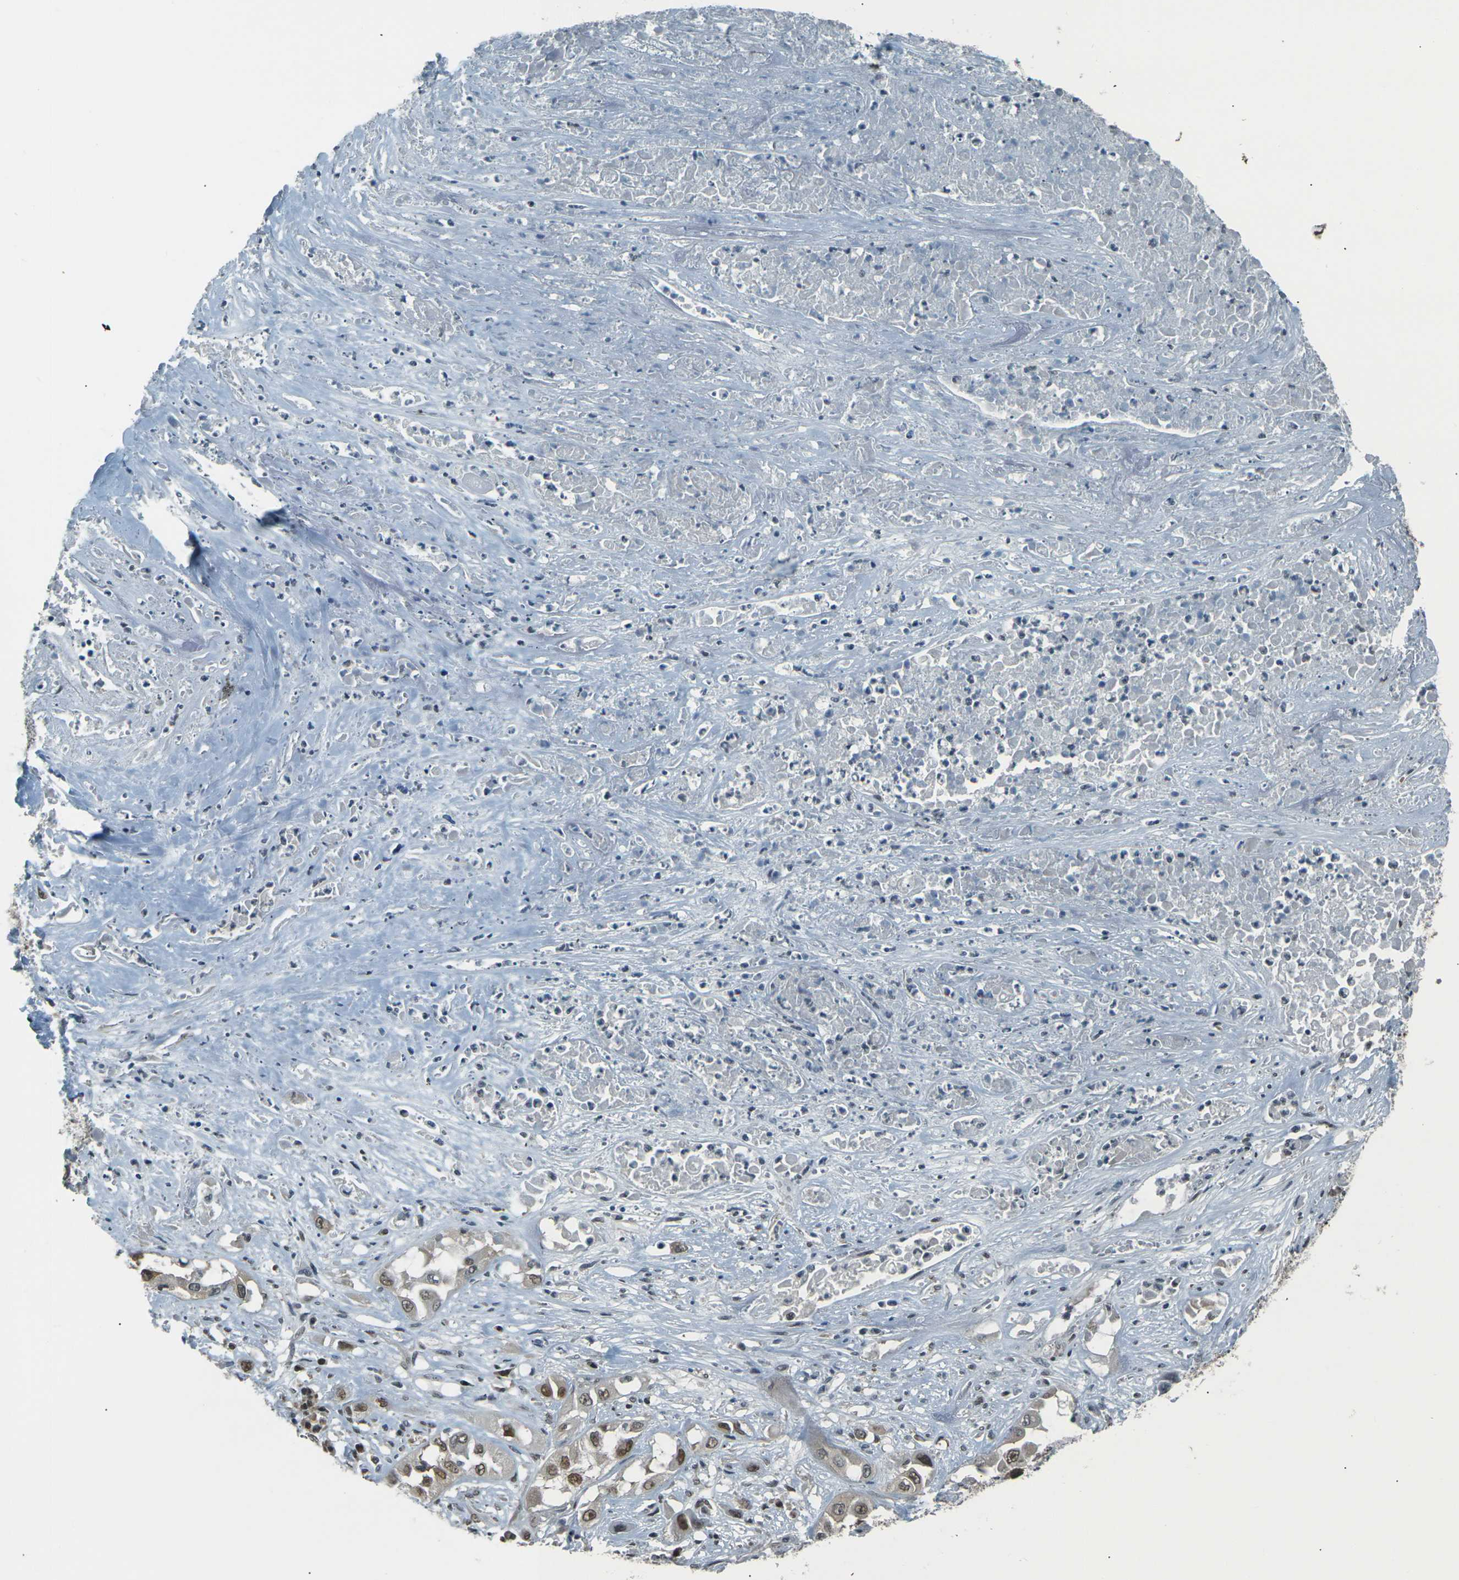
{"staining": {"intensity": "moderate", "quantity": ">75%", "location": "nuclear"}, "tissue": "lung cancer", "cell_type": "Tumor cells", "image_type": "cancer", "snomed": [{"axis": "morphology", "description": "Squamous cell carcinoma, NOS"}, {"axis": "topography", "description": "Lung"}], "caption": "Tumor cells reveal medium levels of moderate nuclear positivity in approximately >75% of cells in lung cancer (squamous cell carcinoma).", "gene": "NHEJ1", "patient": {"sex": "male", "age": 71}}